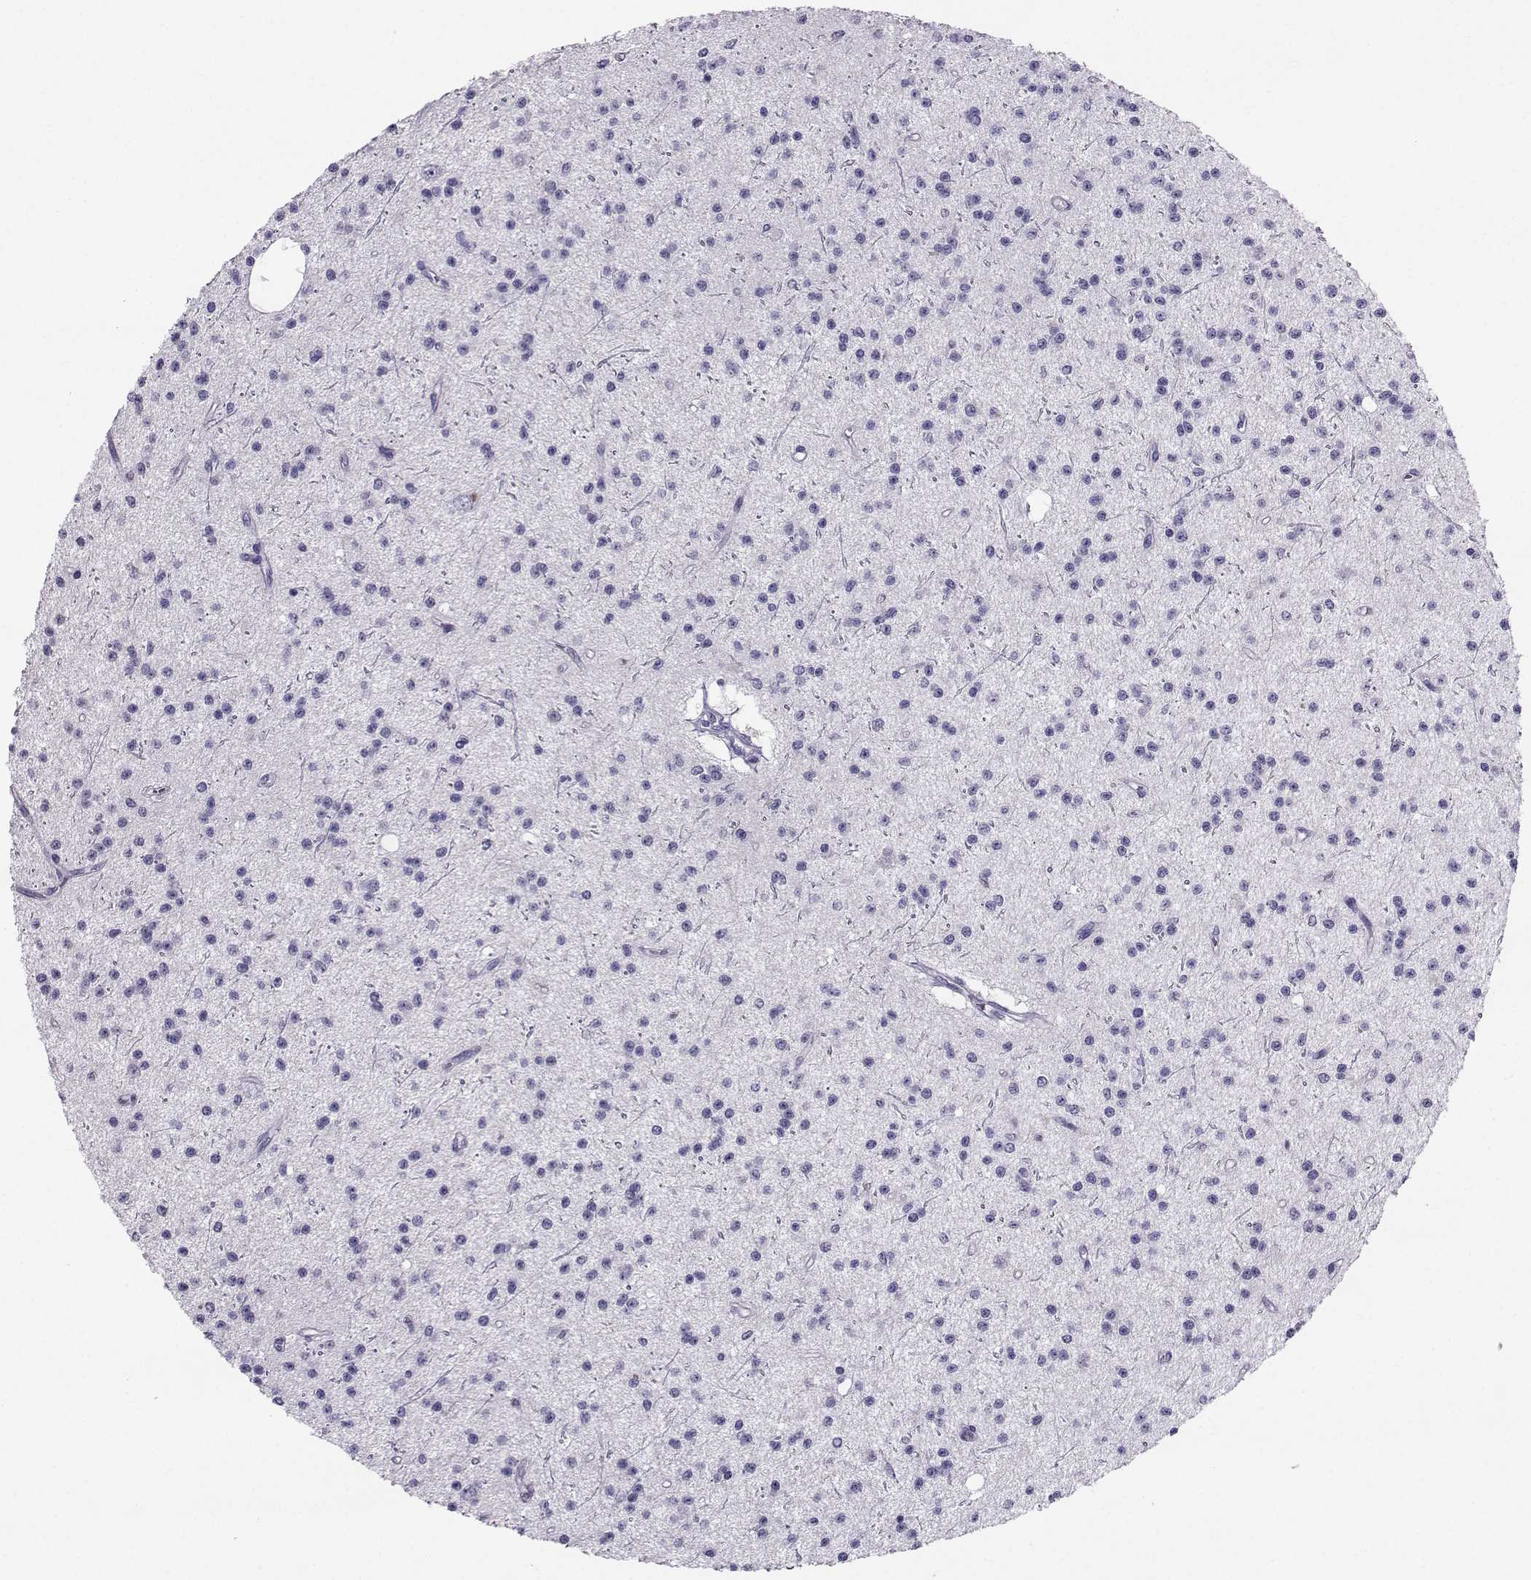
{"staining": {"intensity": "negative", "quantity": "none", "location": "none"}, "tissue": "glioma", "cell_type": "Tumor cells", "image_type": "cancer", "snomed": [{"axis": "morphology", "description": "Glioma, malignant, Low grade"}, {"axis": "topography", "description": "Brain"}], "caption": "An immunohistochemistry (IHC) histopathology image of malignant low-grade glioma is shown. There is no staining in tumor cells of malignant low-grade glioma.", "gene": "PGK1", "patient": {"sex": "male", "age": 27}}